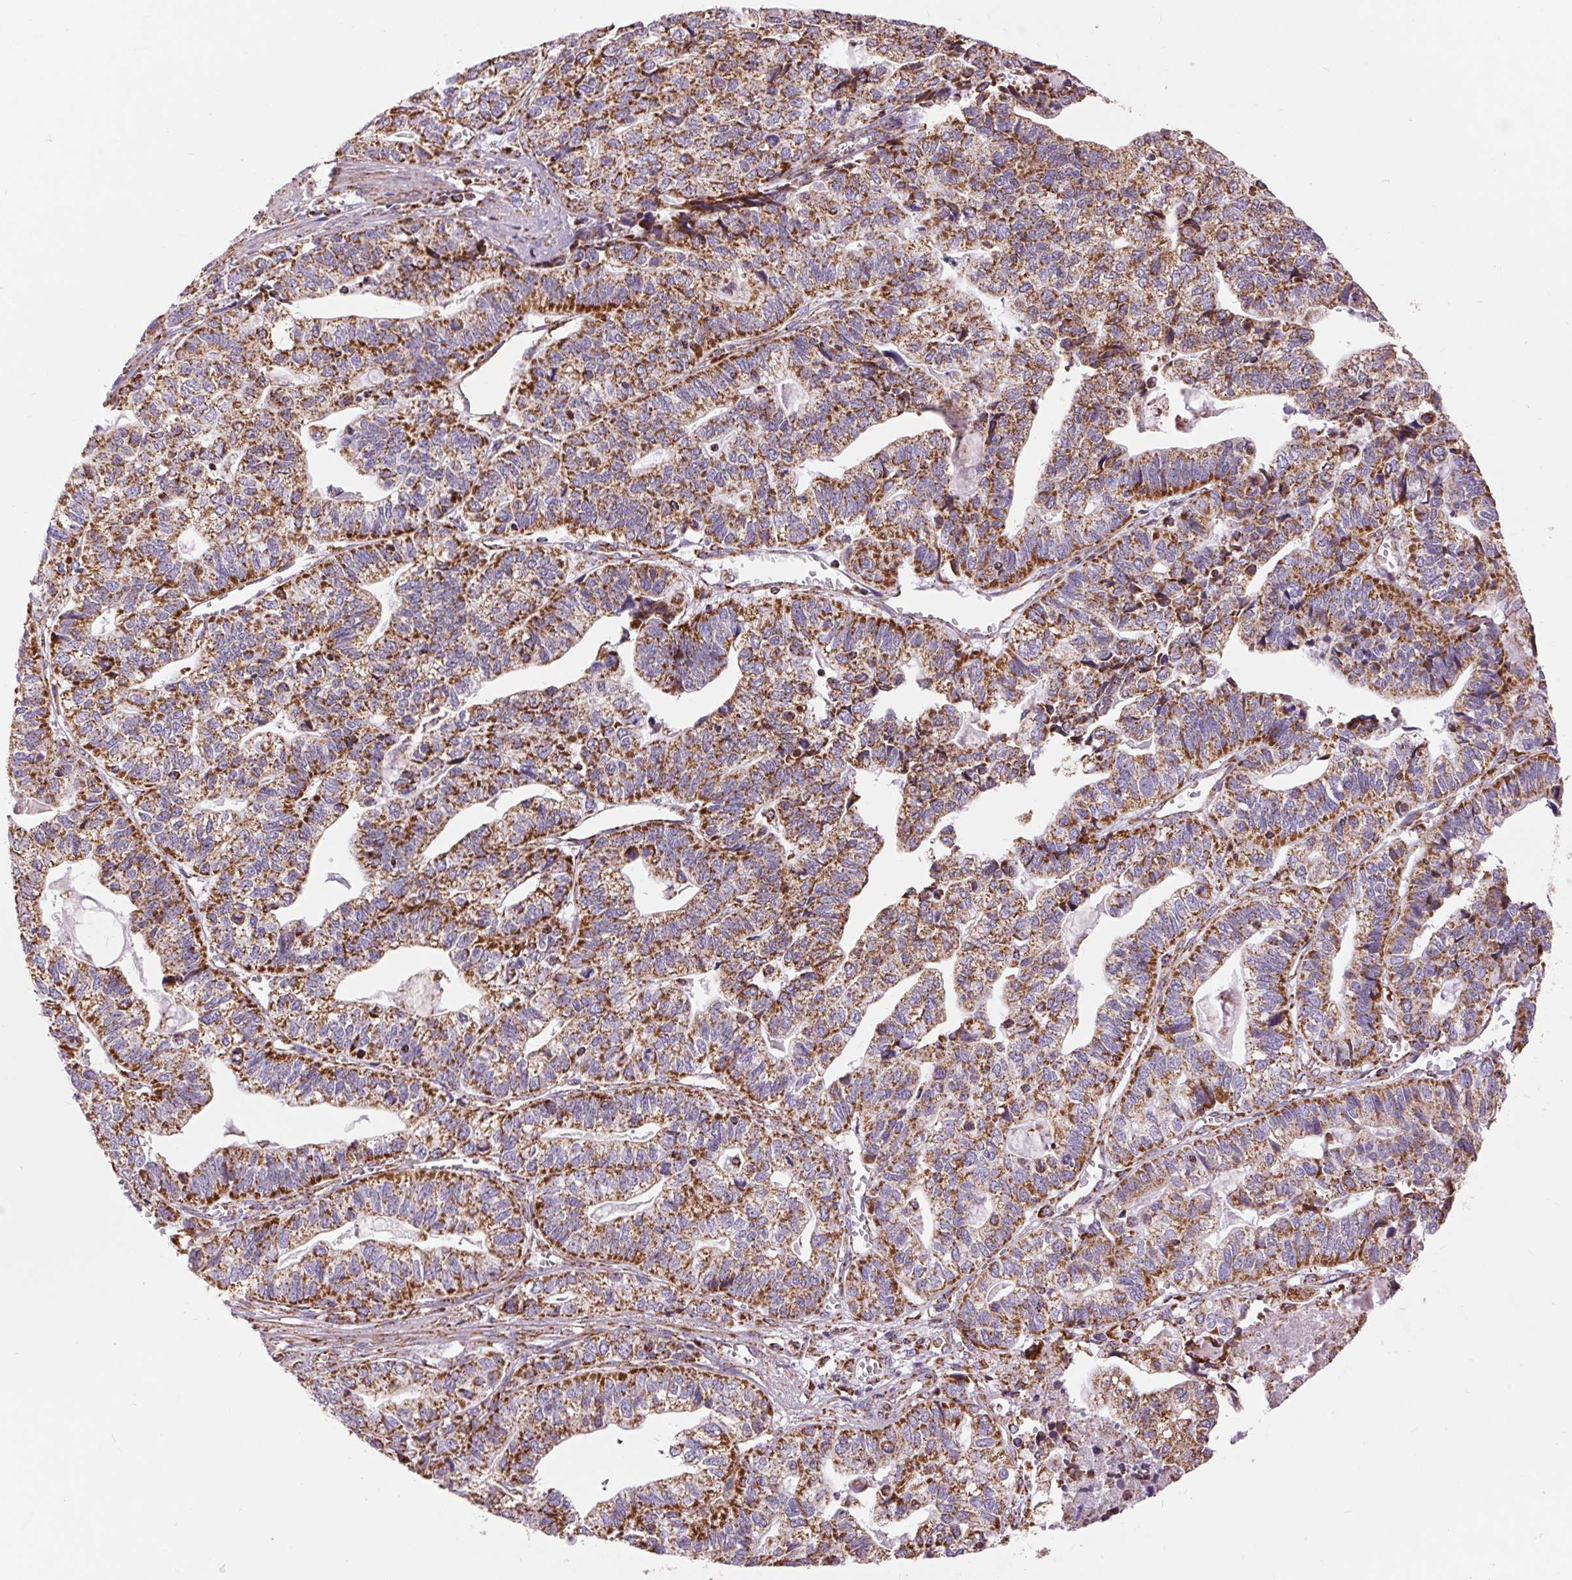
{"staining": {"intensity": "strong", "quantity": ">75%", "location": "cytoplasmic/membranous"}, "tissue": "stomach cancer", "cell_type": "Tumor cells", "image_type": "cancer", "snomed": [{"axis": "morphology", "description": "Adenocarcinoma, NOS"}, {"axis": "topography", "description": "Stomach, upper"}], "caption": "Immunohistochemical staining of human stomach cancer shows high levels of strong cytoplasmic/membranous positivity in about >75% of tumor cells. (DAB (3,3'-diaminobenzidine) = brown stain, brightfield microscopy at high magnification).", "gene": "ATP5PB", "patient": {"sex": "female", "age": 67}}